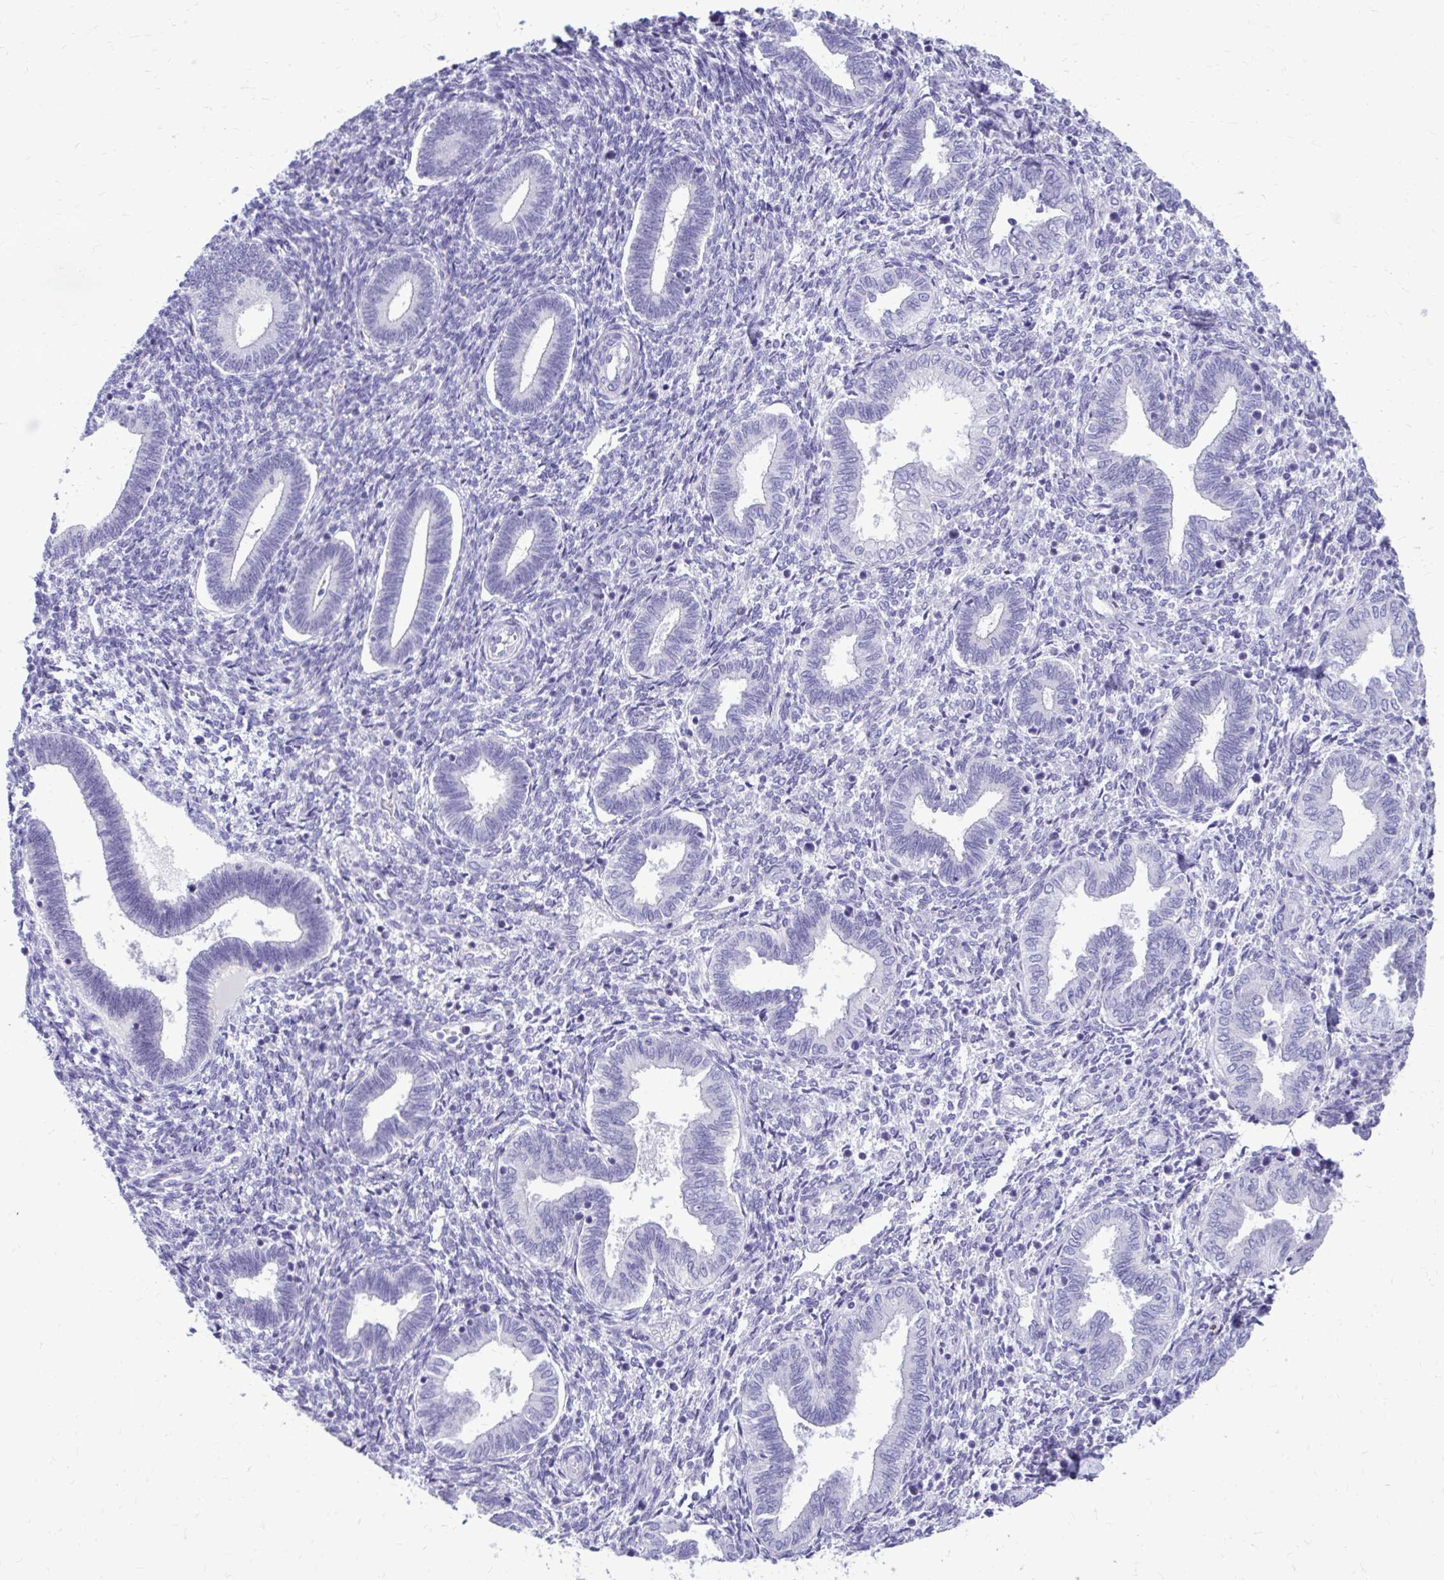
{"staining": {"intensity": "negative", "quantity": "none", "location": "none"}, "tissue": "endometrium", "cell_type": "Cells in endometrial stroma", "image_type": "normal", "snomed": [{"axis": "morphology", "description": "Normal tissue, NOS"}, {"axis": "topography", "description": "Endometrium"}], "caption": "IHC micrograph of benign endometrium: human endometrium stained with DAB (3,3'-diaminobenzidine) displays no significant protein positivity in cells in endometrial stroma. (DAB IHC, high magnification).", "gene": "LCN15", "patient": {"sex": "female", "age": 42}}